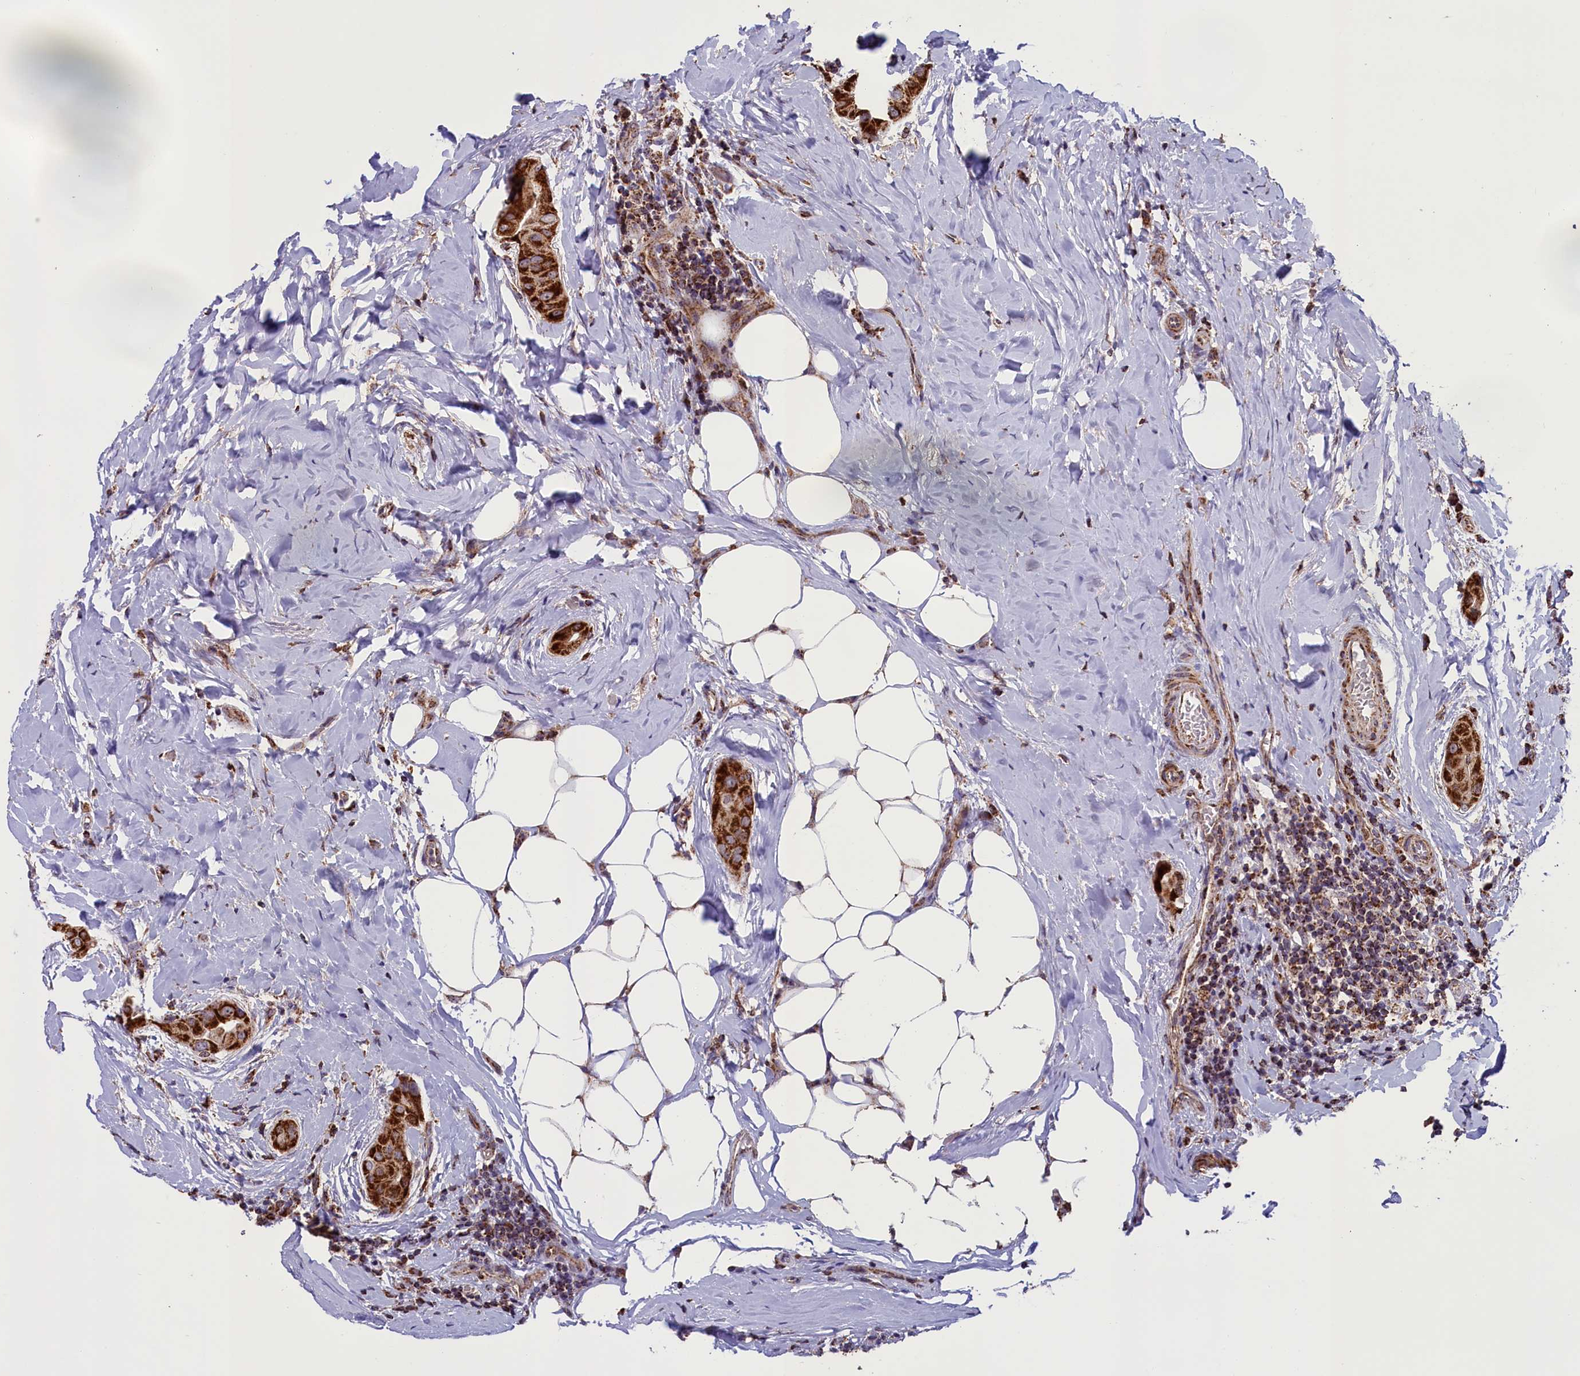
{"staining": {"intensity": "strong", "quantity": ">75%", "location": "cytoplasmic/membranous"}, "tissue": "thyroid cancer", "cell_type": "Tumor cells", "image_type": "cancer", "snomed": [{"axis": "morphology", "description": "Papillary adenocarcinoma, NOS"}, {"axis": "topography", "description": "Thyroid gland"}], "caption": "Brown immunohistochemical staining in human thyroid cancer (papillary adenocarcinoma) displays strong cytoplasmic/membranous staining in about >75% of tumor cells.", "gene": "GLRX5", "patient": {"sex": "male", "age": 33}}